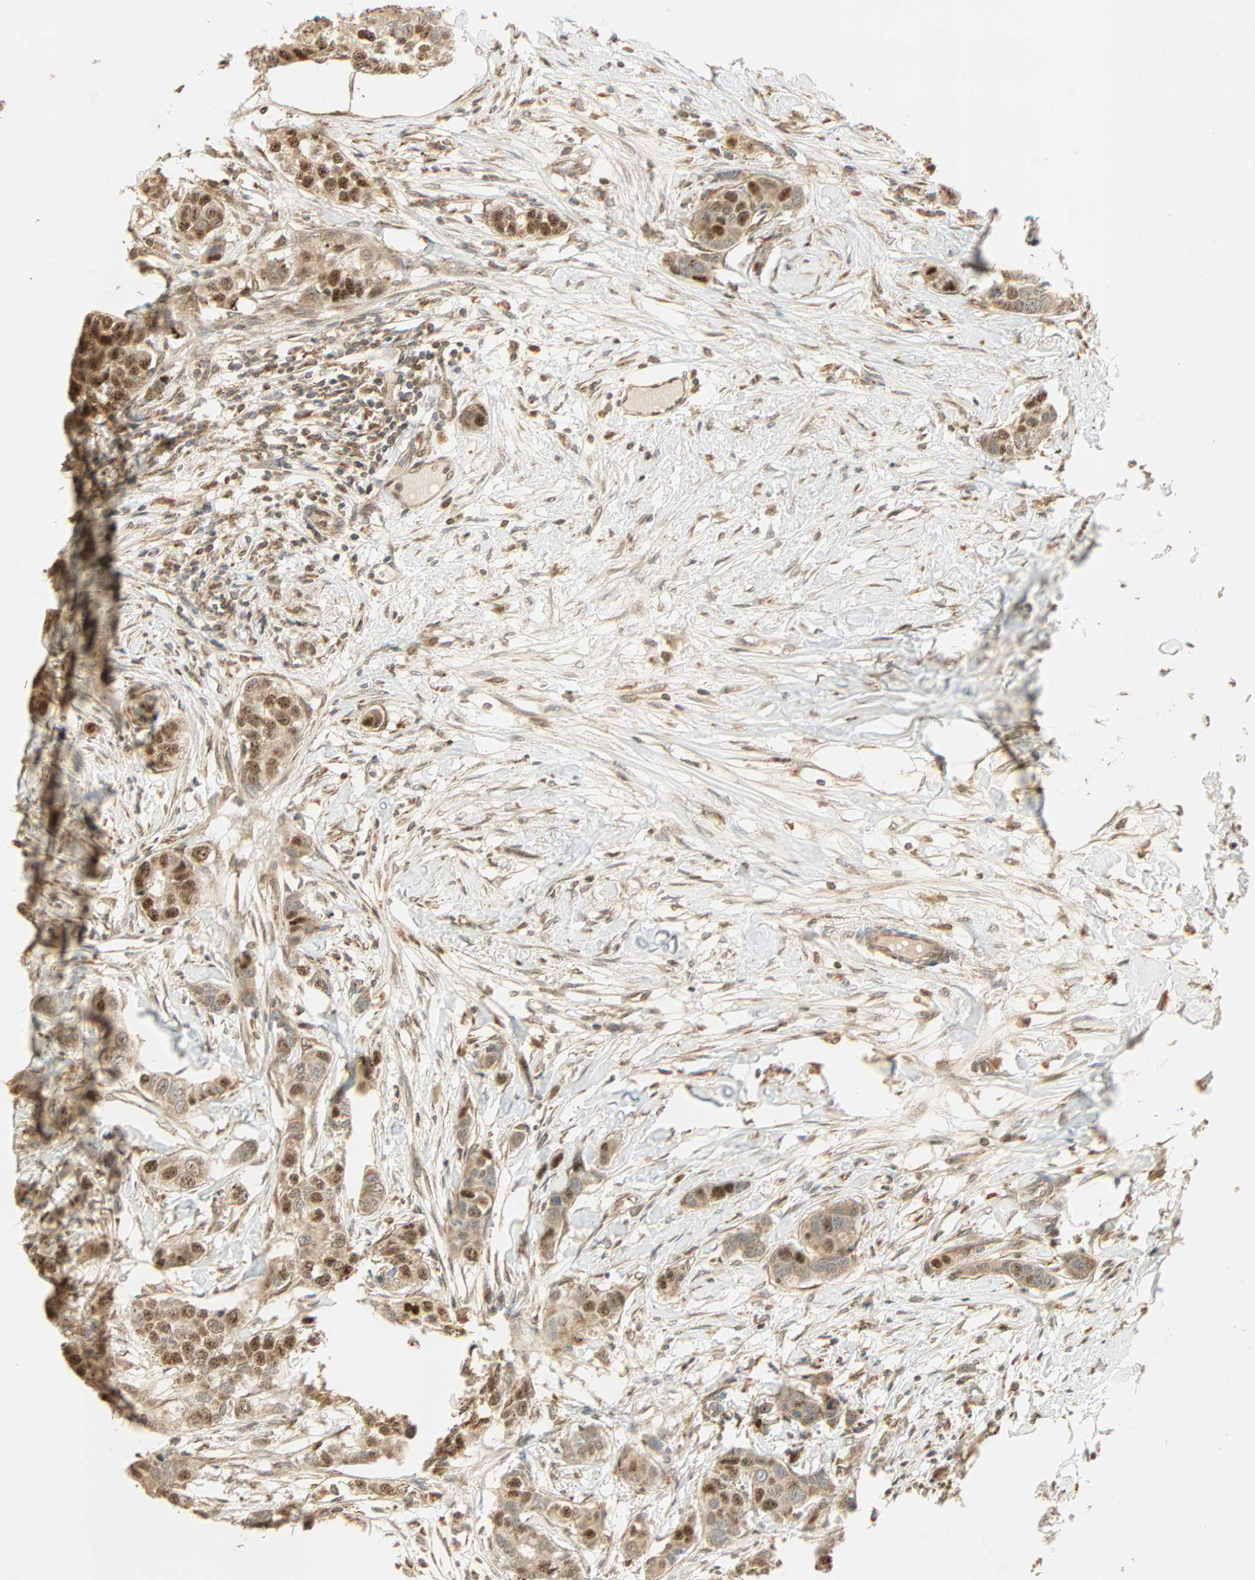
{"staining": {"intensity": "moderate", "quantity": ">75%", "location": "cytoplasmic/membranous,nuclear"}, "tissue": "breast cancer", "cell_type": "Tumor cells", "image_type": "cancer", "snomed": [{"axis": "morphology", "description": "Duct carcinoma"}, {"axis": "topography", "description": "Breast"}], "caption": "IHC of human breast cancer exhibits medium levels of moderate cytoplasmic/membranous and nuclear expression in about >75% of tumor cells.", "gene": "PNPLA6", "patient": {"sex": "female", "age": 50}}